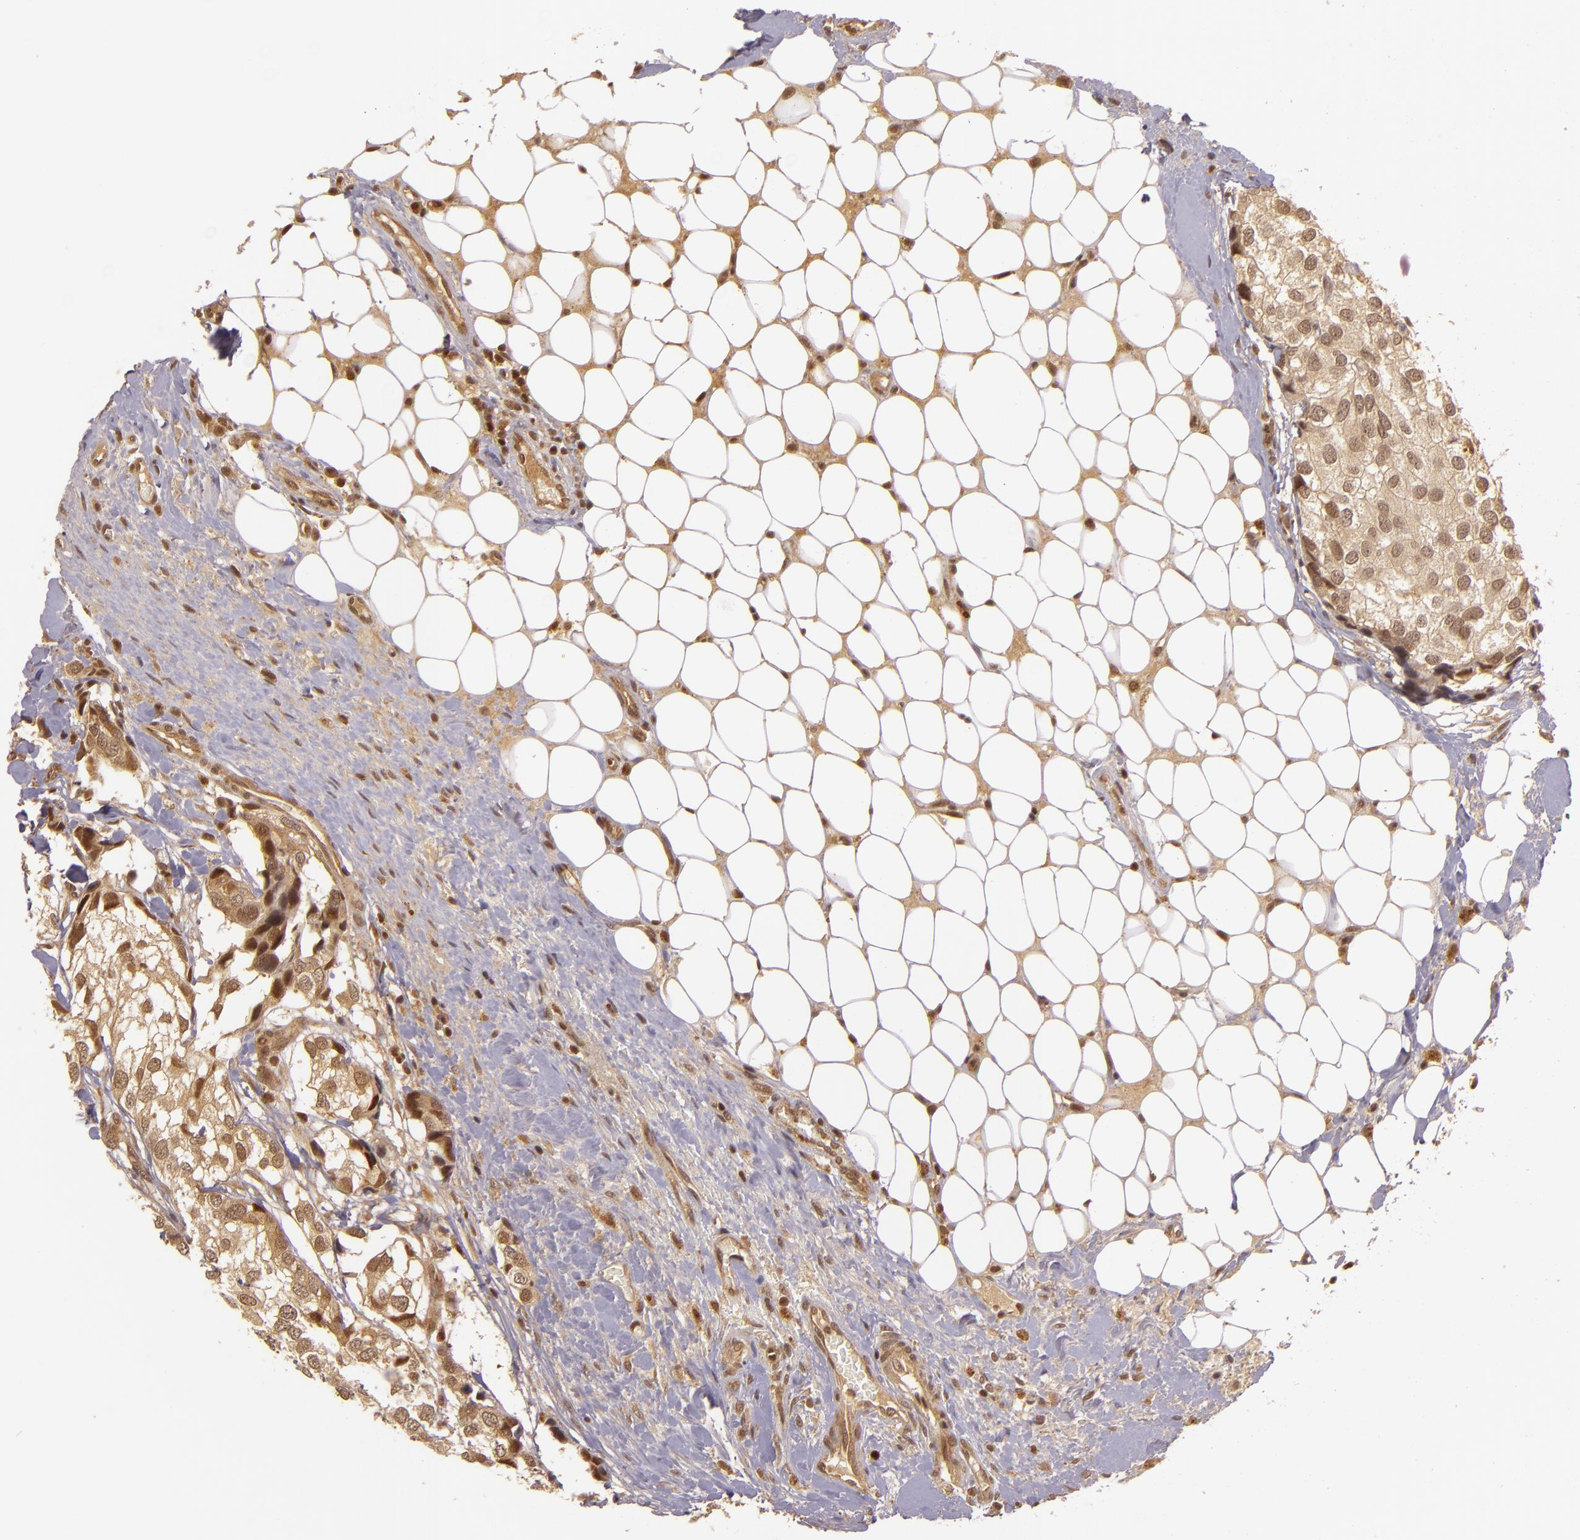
{"staining": {"intensity": "weak", "quantity": ">75%", "location": "cytoplasmic/membranous,nuclear"}, "tissue": "breast cancer", "cell_type": "Tumor cells", "image_type": "cancer", "snomed": [{"axis": "morphology", "description": "Duct carcinoma"}, {"axis": "topography", "description": "Breast"}], "caption": "Tumor cells demonstrate low levels of weak cytoplasmic/membranous and nuclear staining in approximately >75% of cells in human breast cancer.", "gene": "TXNRD2", "patient": {"sex": "female", "age": 68}}